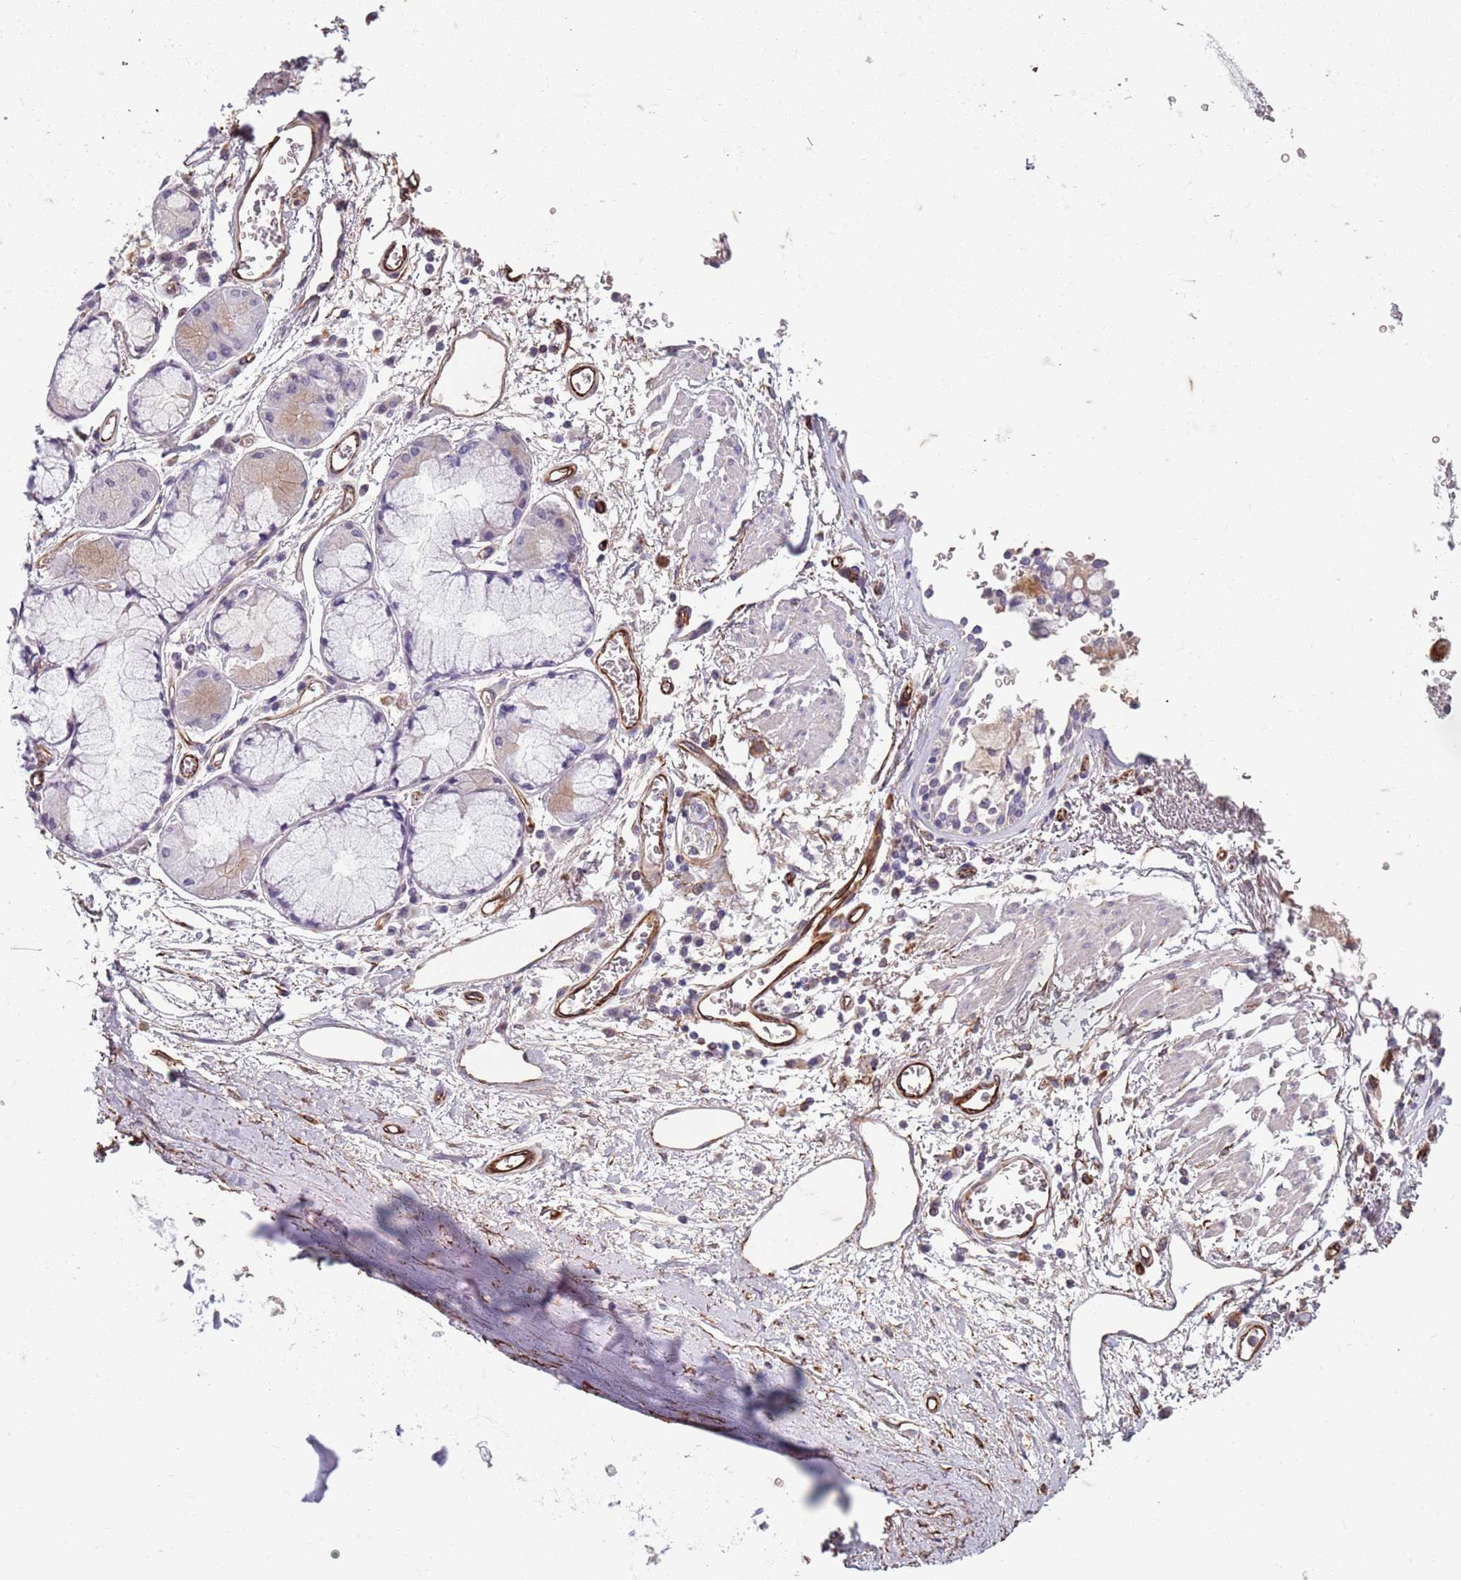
{"staining": {"intensity": "strong", "quantity": "25%-75%", "location": "cytoplasmic/membranous"}, "tissue": "adipose tissue", "cell_type": "Adipocytes", "image_type": "normal", "snomed": [{"axis": "morphology", "description": "Normal tissue, NOS"}, {"axis": "topography", "description": "Cartilage tissue"}], "caption": "Immunohistochemical staining of benign adipose tissue shows high levels of strong cytoplasmic/membranous expression in approximately 25%-75% of adipocytes. (DAB IHC with brightfield microscopy, high magnification).", "gene": "TAS2R38", "patient": {"sex": "male", "age": 73}}